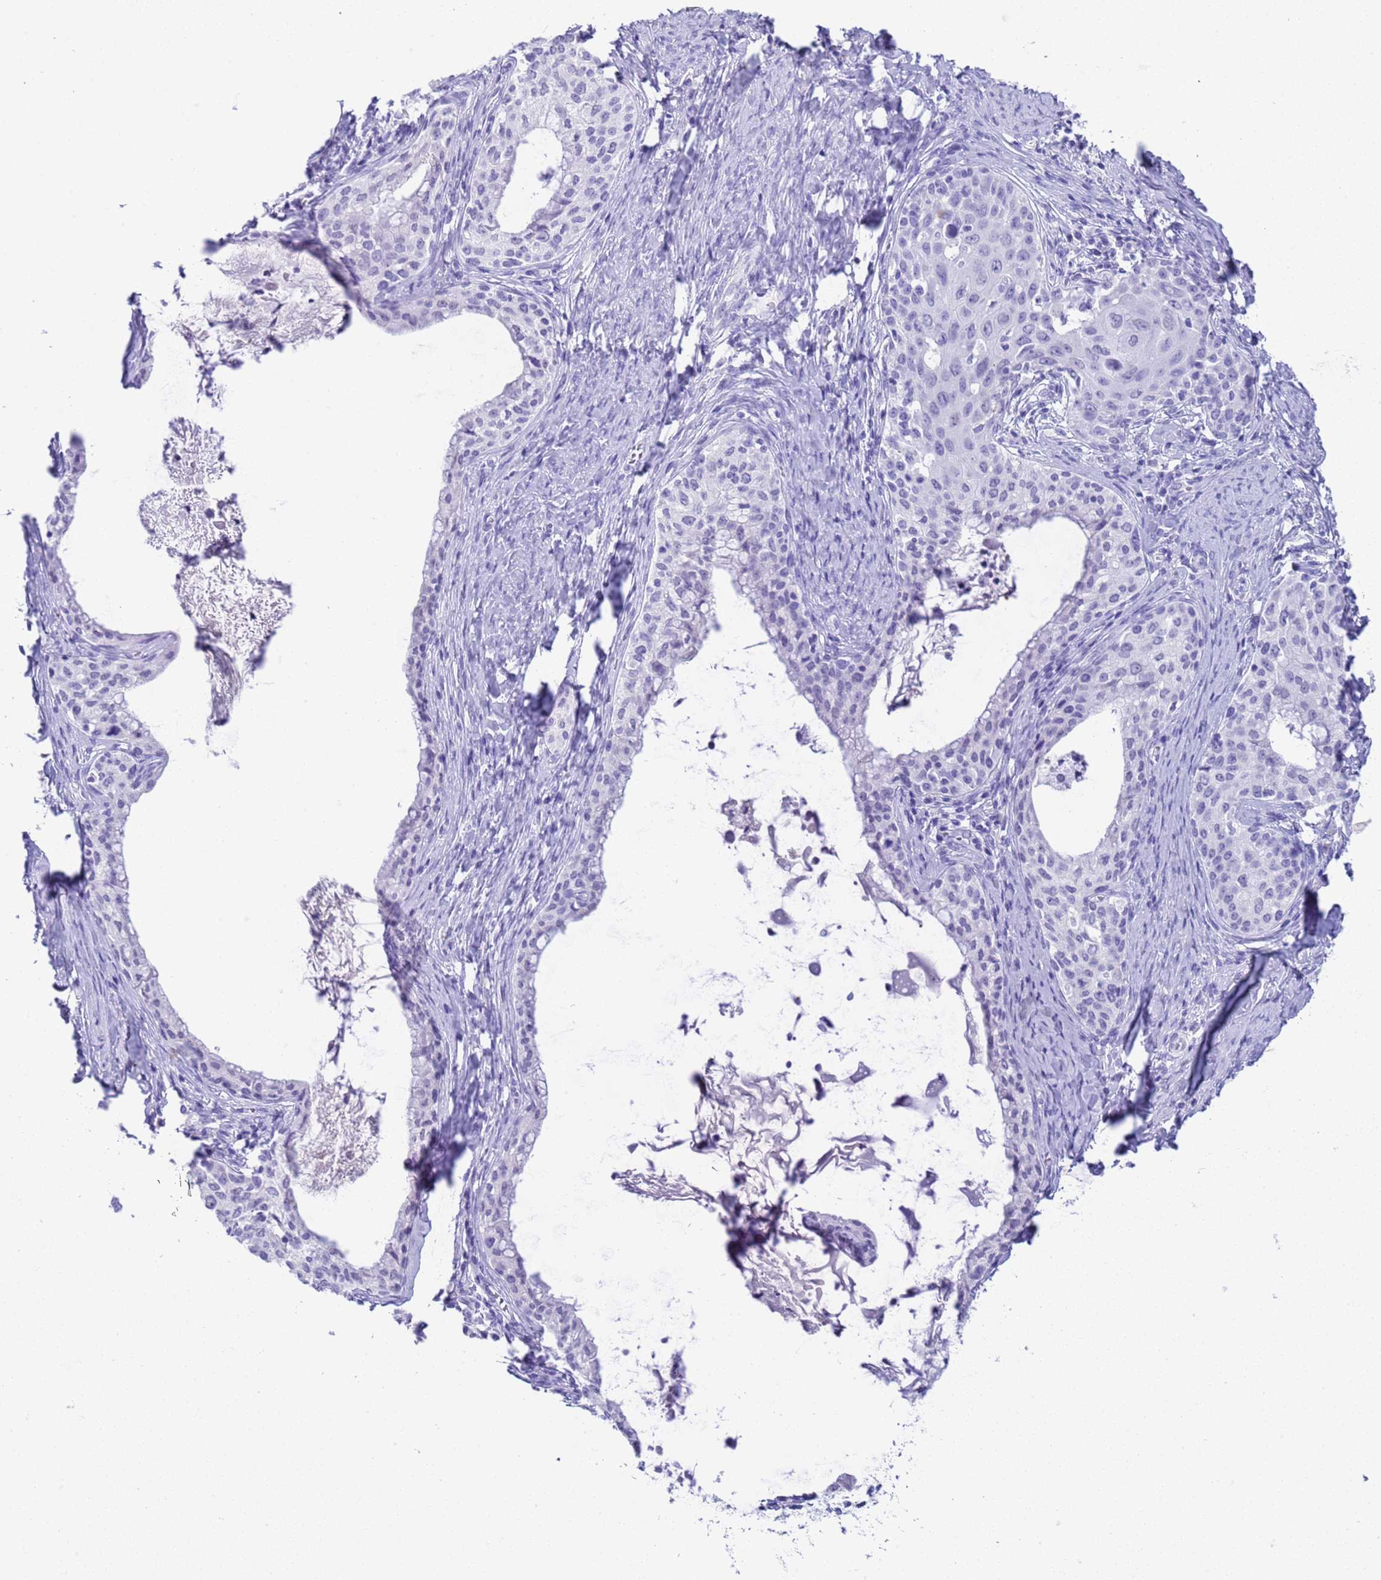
{"staining": {"intensity": "negative", "quantity": "none", "location": "none"}, "tissue": "cervical cancer", "cell_type": "Tumor cells", "image_type": "cancer", "snomed": [{"axis": "morphology", "description": "Squamous cell carcinoma, NOS"}, {"axis": "morphology", "description": "Adenocarcinoma, NOS"}, {"axis": "topography", "description": "Cervix"}], "caption": "This is an IHC histopathology image of cervical cancer (squamous cell carcinoma). There is no staining in tumor cells.", "gene": "CKM", "patient": {"sex": "female", "age": 52}}